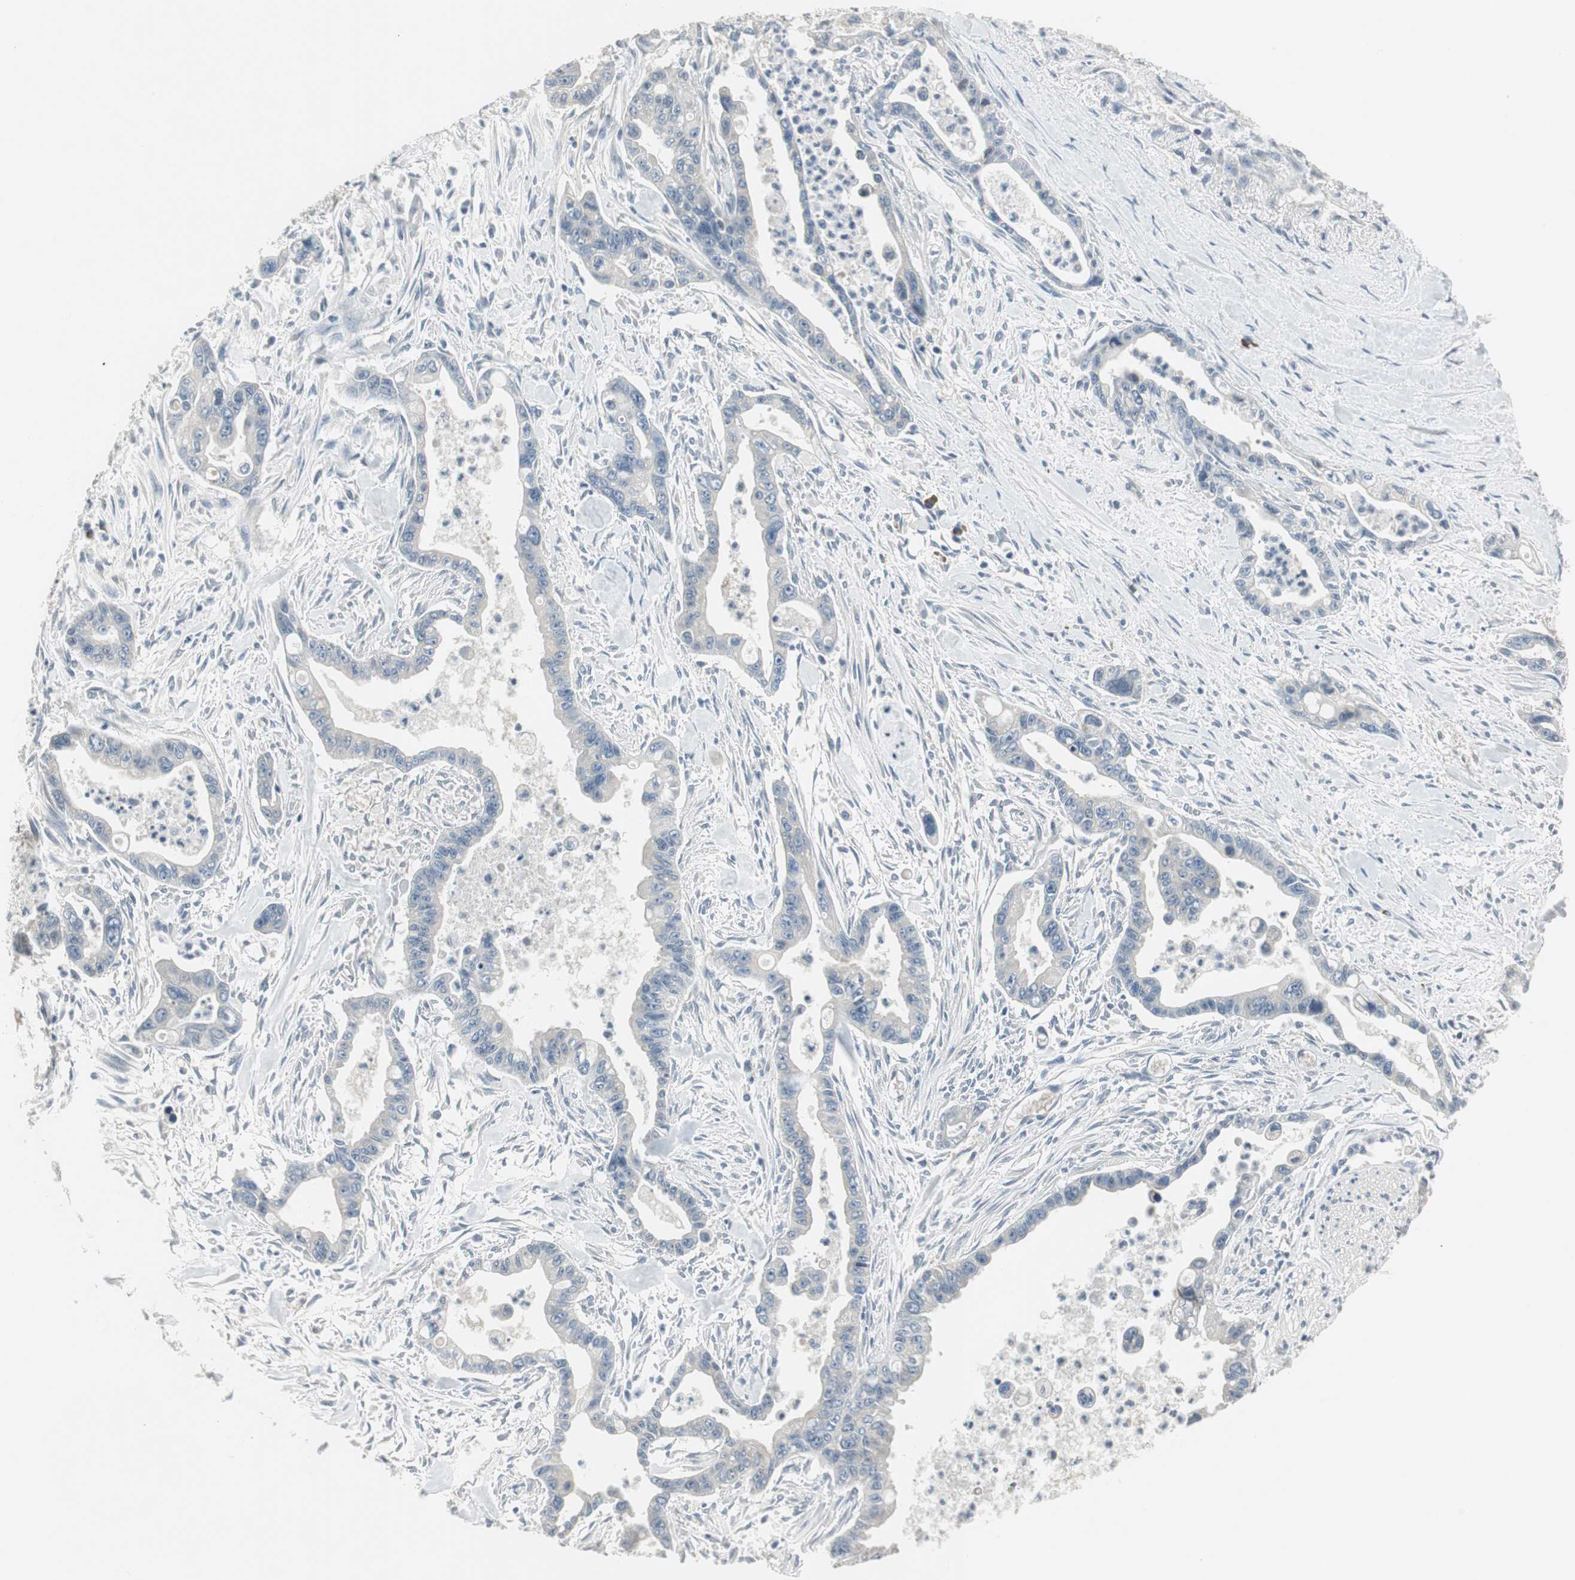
{"staining": {"intensity": "negative", "quantity": "none", "location": "none"}, "tissue": "pancreatic cancer", "cell_type": "Tumor cells", "image_type": "cancer", "snomed": [{"axis": "morphology", "description": "Adenocarcinoma, NOS"}, {"axis": "topography", "description": "Pancreas"}], "caption": "Protein analysis of pancreatic adenocarcinoma reveals no significant positivity in tumor cells. Nuclei are stained in blue.", "gene": "CCT5", "patient": {"sex": "male", "age": 70}}